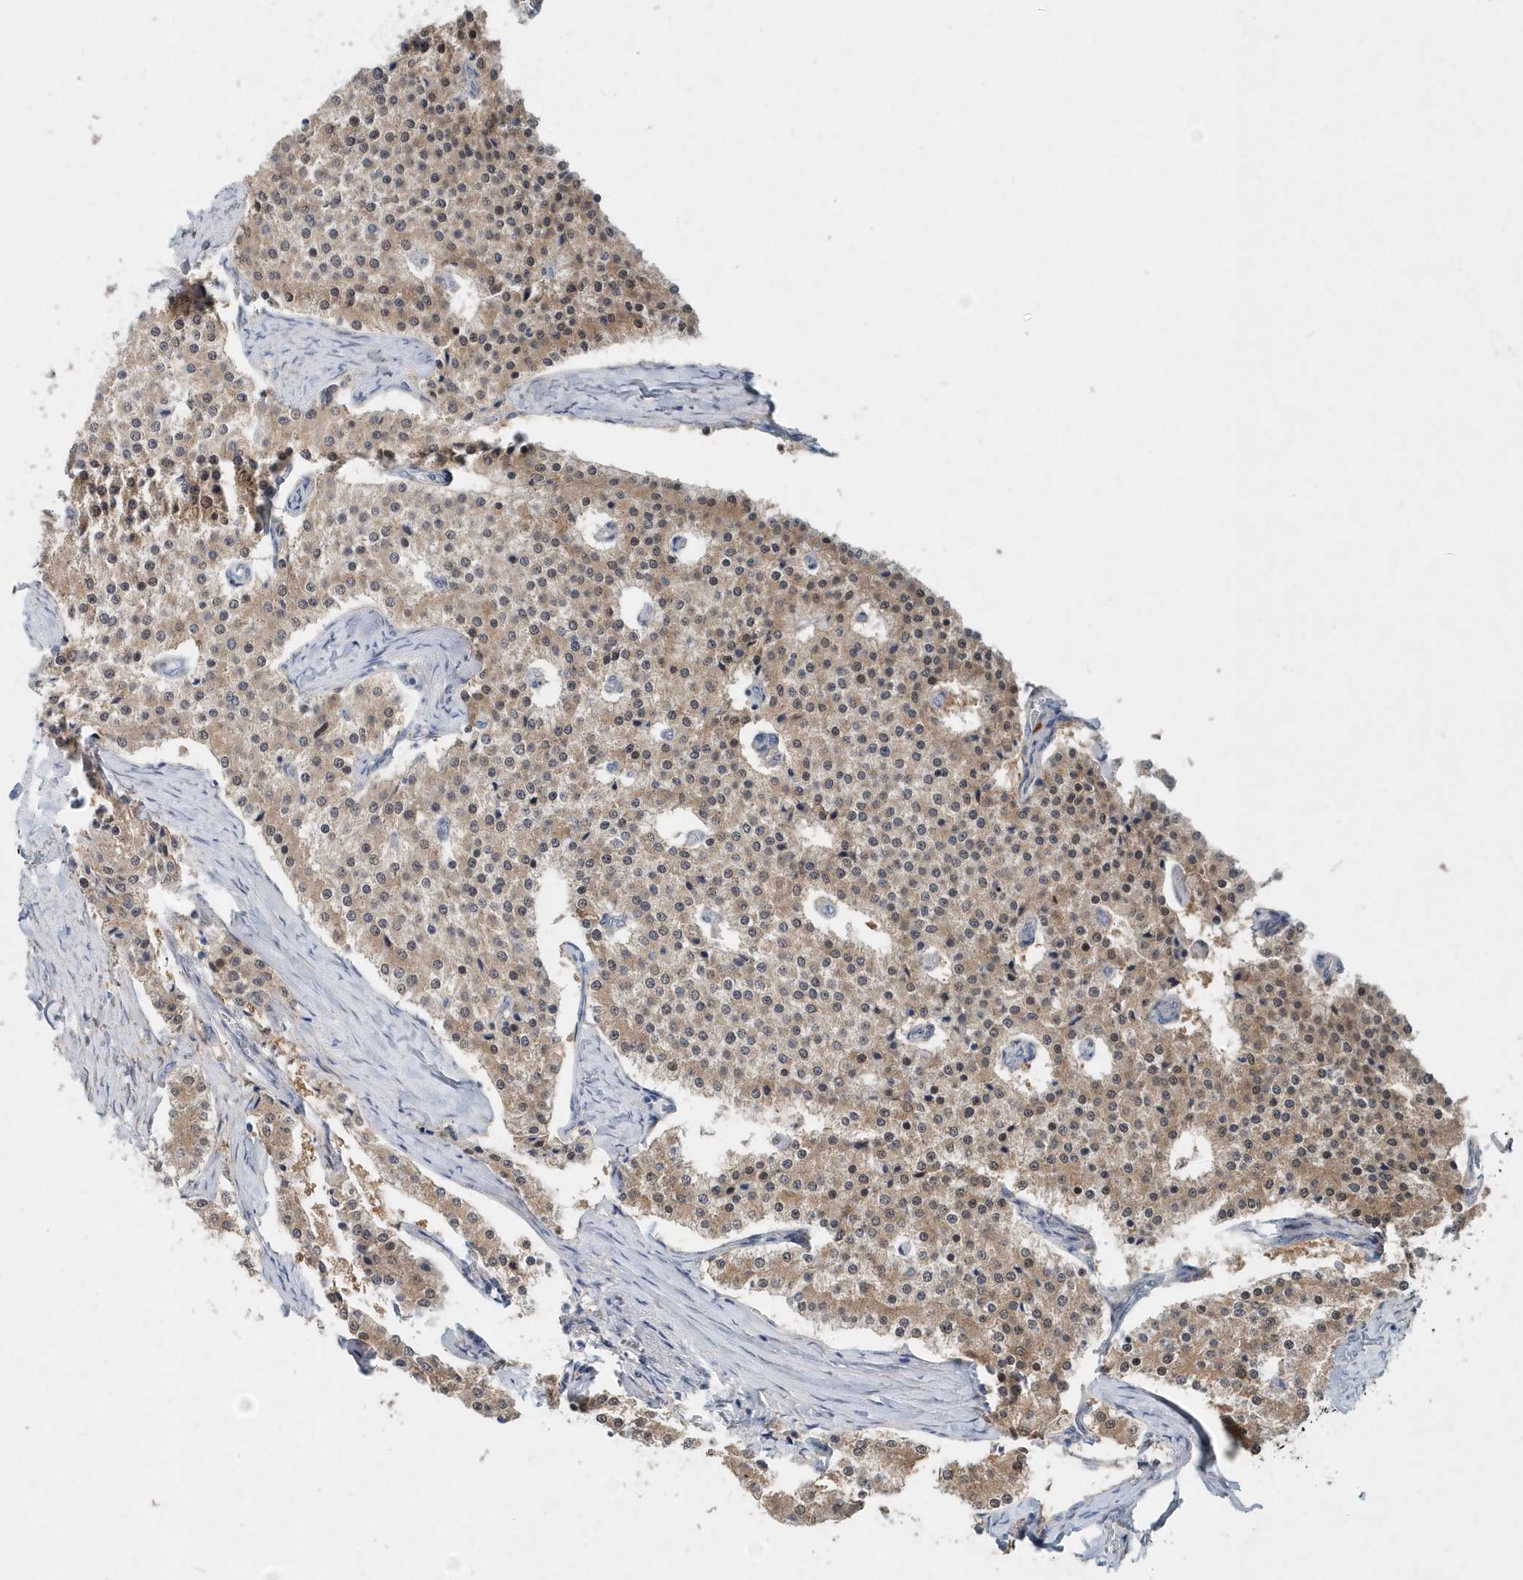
{"staining": {"intensity": "weak", "quantity": ">75%", "location": "cytoplasmic/membranous"}, "tissue": "carcinoid", "cell_type": "Tumor cells", "image_type": "cancer", "snomed": [{"axis": "morphology", "description": "Carcinoid, malignant, NOS"}, {"axis": "topography", "description": "Colon"}], "caption": "DAB (3,3'-diaminobenzidine) immunohistochemical staining of human carcinoid (malignant) reveals weak cytoplasmic/membranous protein positivity in about >75% of tumor cells.", "gene": "PFN2", "patient": {"sex": "female", "age": 52}}